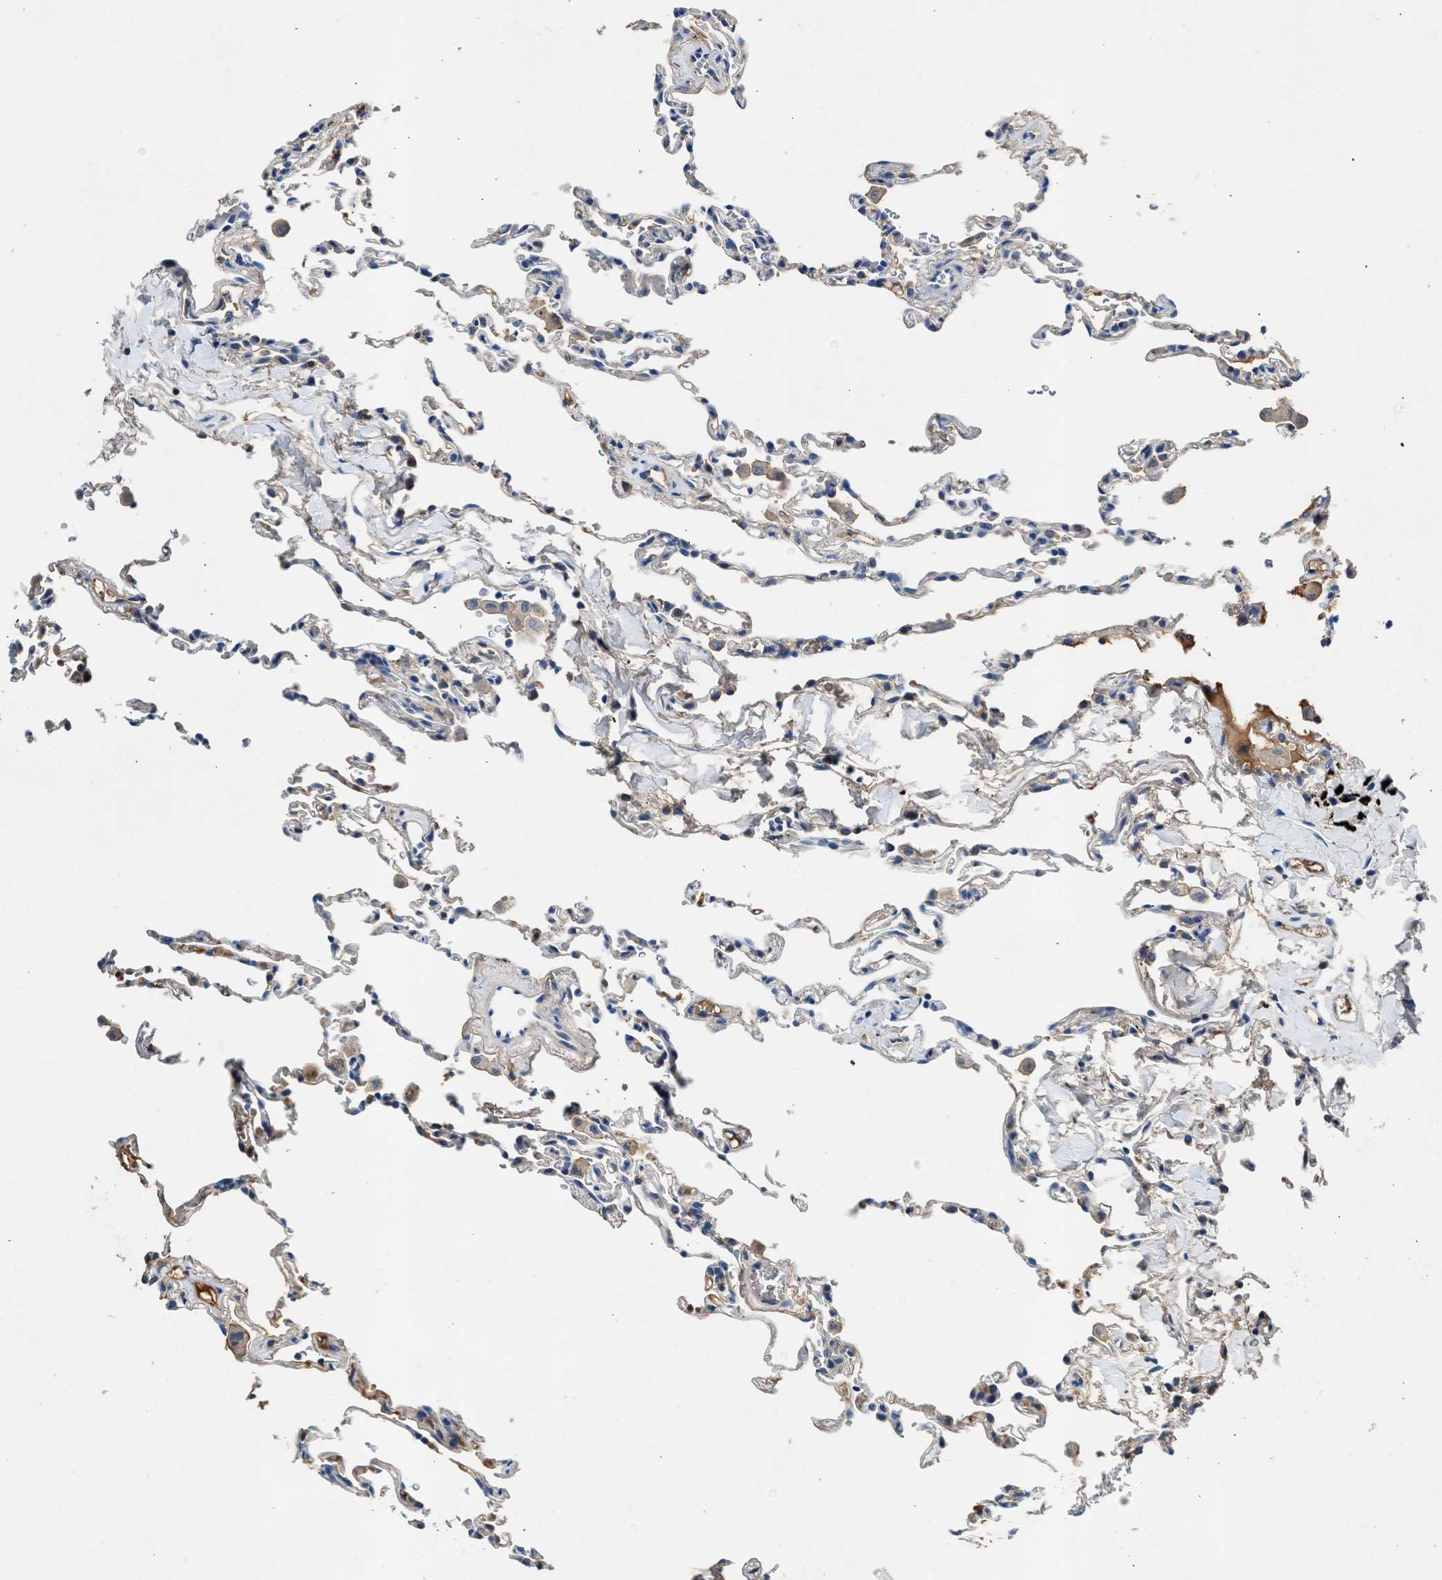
{"staining": {"intensity": "weak", "quantity": "25%-75%", "location": "cytoplasmic/membranous"}, "tissue": "lung", "cell_type": "Alveolar cells", "image_type": "normal", "snomed": [{"axis": "morphology", "description": "Normal tissue, NOS"}, {"axis": "topography", "description": "Lung"}], "caption": "Immunohistochemical staining of normal lung shows 25%-75% levels of weak cytoplasmic/membranous protein positivity in approximately 25%-75% of alveolar cells. Using DAB (3,3'-diaminobenzidine) (brown) and hematoxylin (blue) stains, captured at high magnification using brightfield microscopy.", "gene": "RWDD2B", "patient": {"sex": "male", "age": 59}}